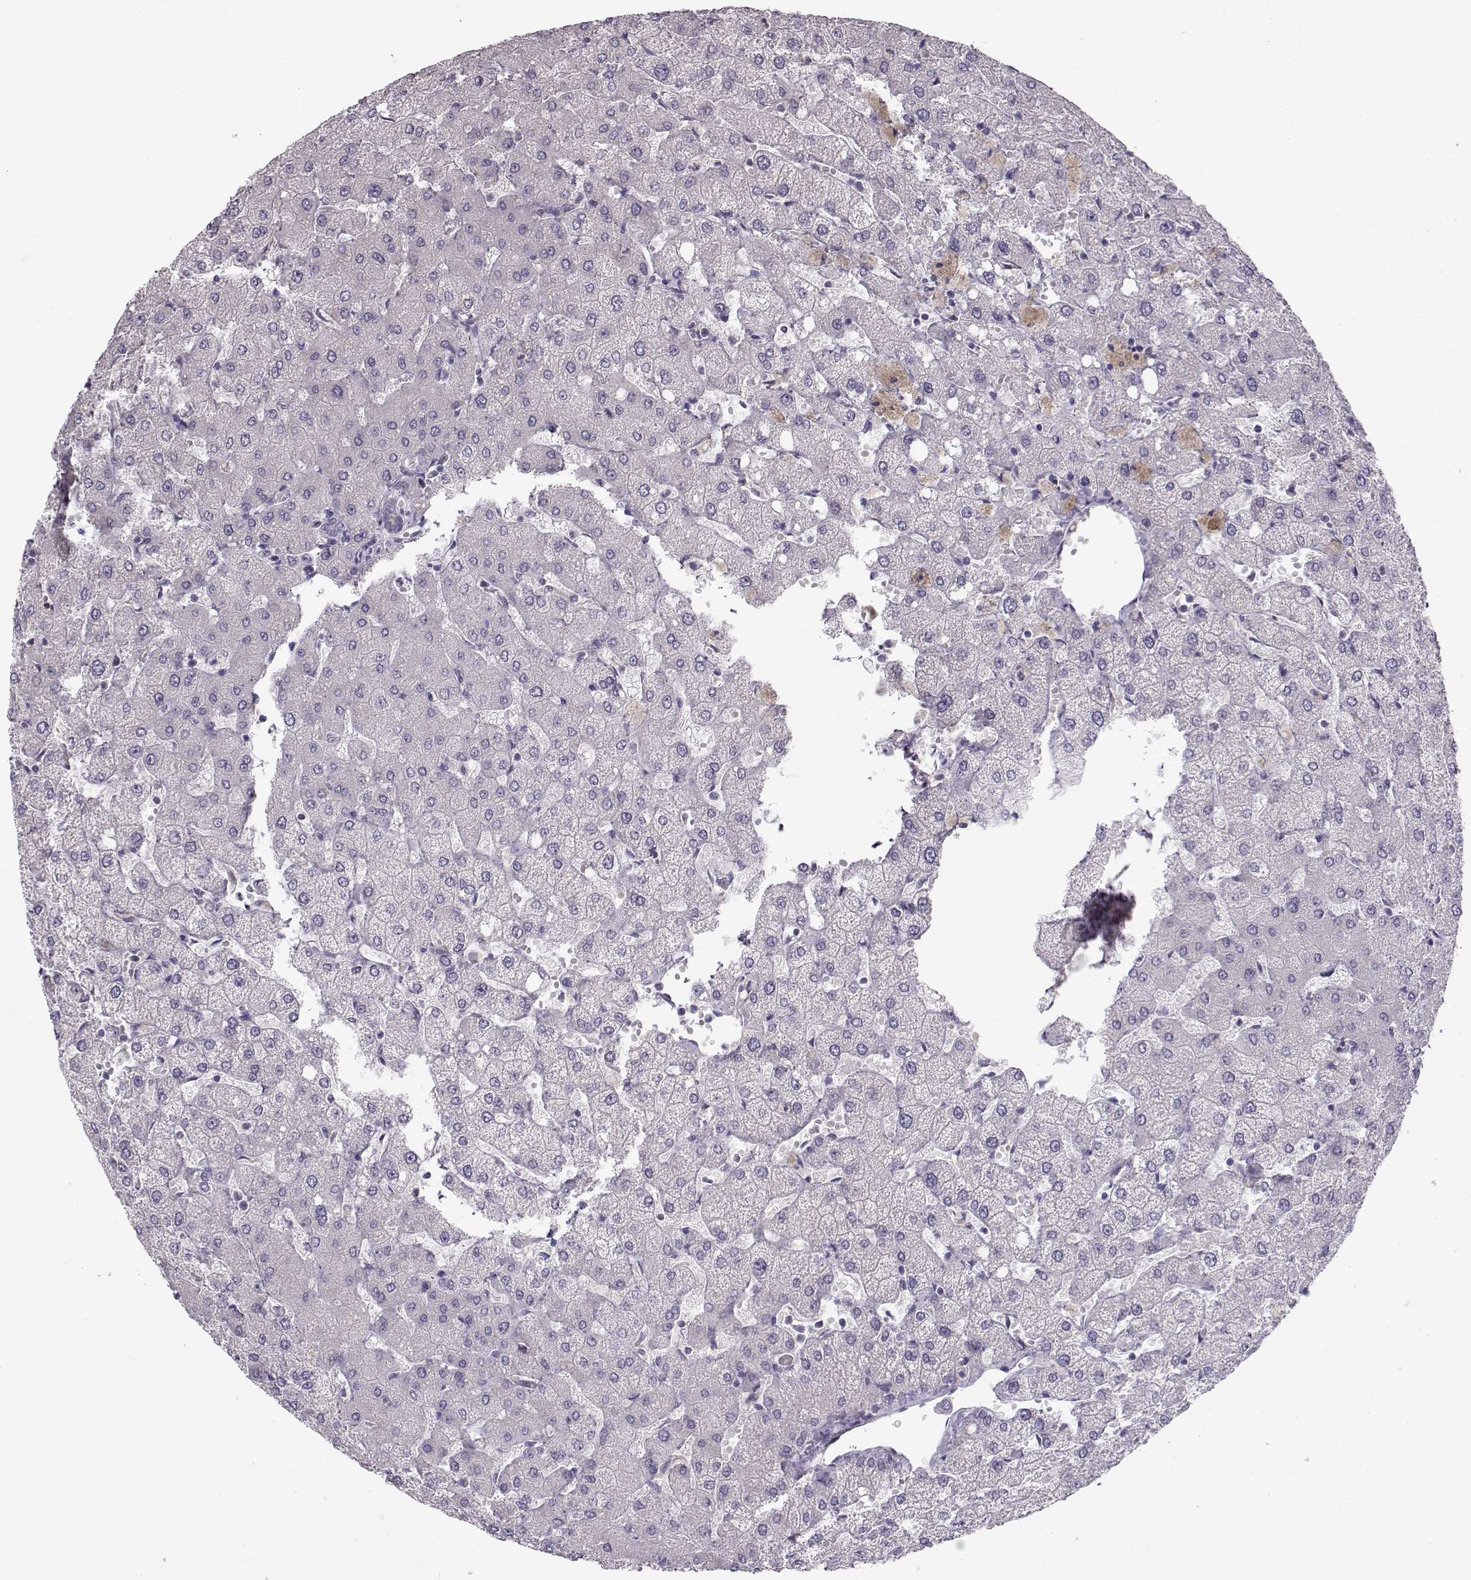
{"staining": {"intensity": "negative", "quantity": "none", "location": "none"}, "tissue": "liver", "cell_type": "Cholangiocytes", "image_type": "normal", "snomed": [{"axis": "morphology", "description": "Normal tissue, NOS"}, {"axis": "topography", "description": "Liver"}], "caption": "Immunohistochemistry (IHC) micrograph of benign liver: liver stained with DAB (3,3'-diaminobenzidine) shows no significant protein positivity in cholangiocytes. Brightfield microscopy of immunohistochemistry (IHC) stained with DAB (3,3'-diaminobenzidine) (brown) and hematoxylin (blue), captured at high magnification.", "gene": "GRK1", "patient": {"sex": "female", "age": 54}}